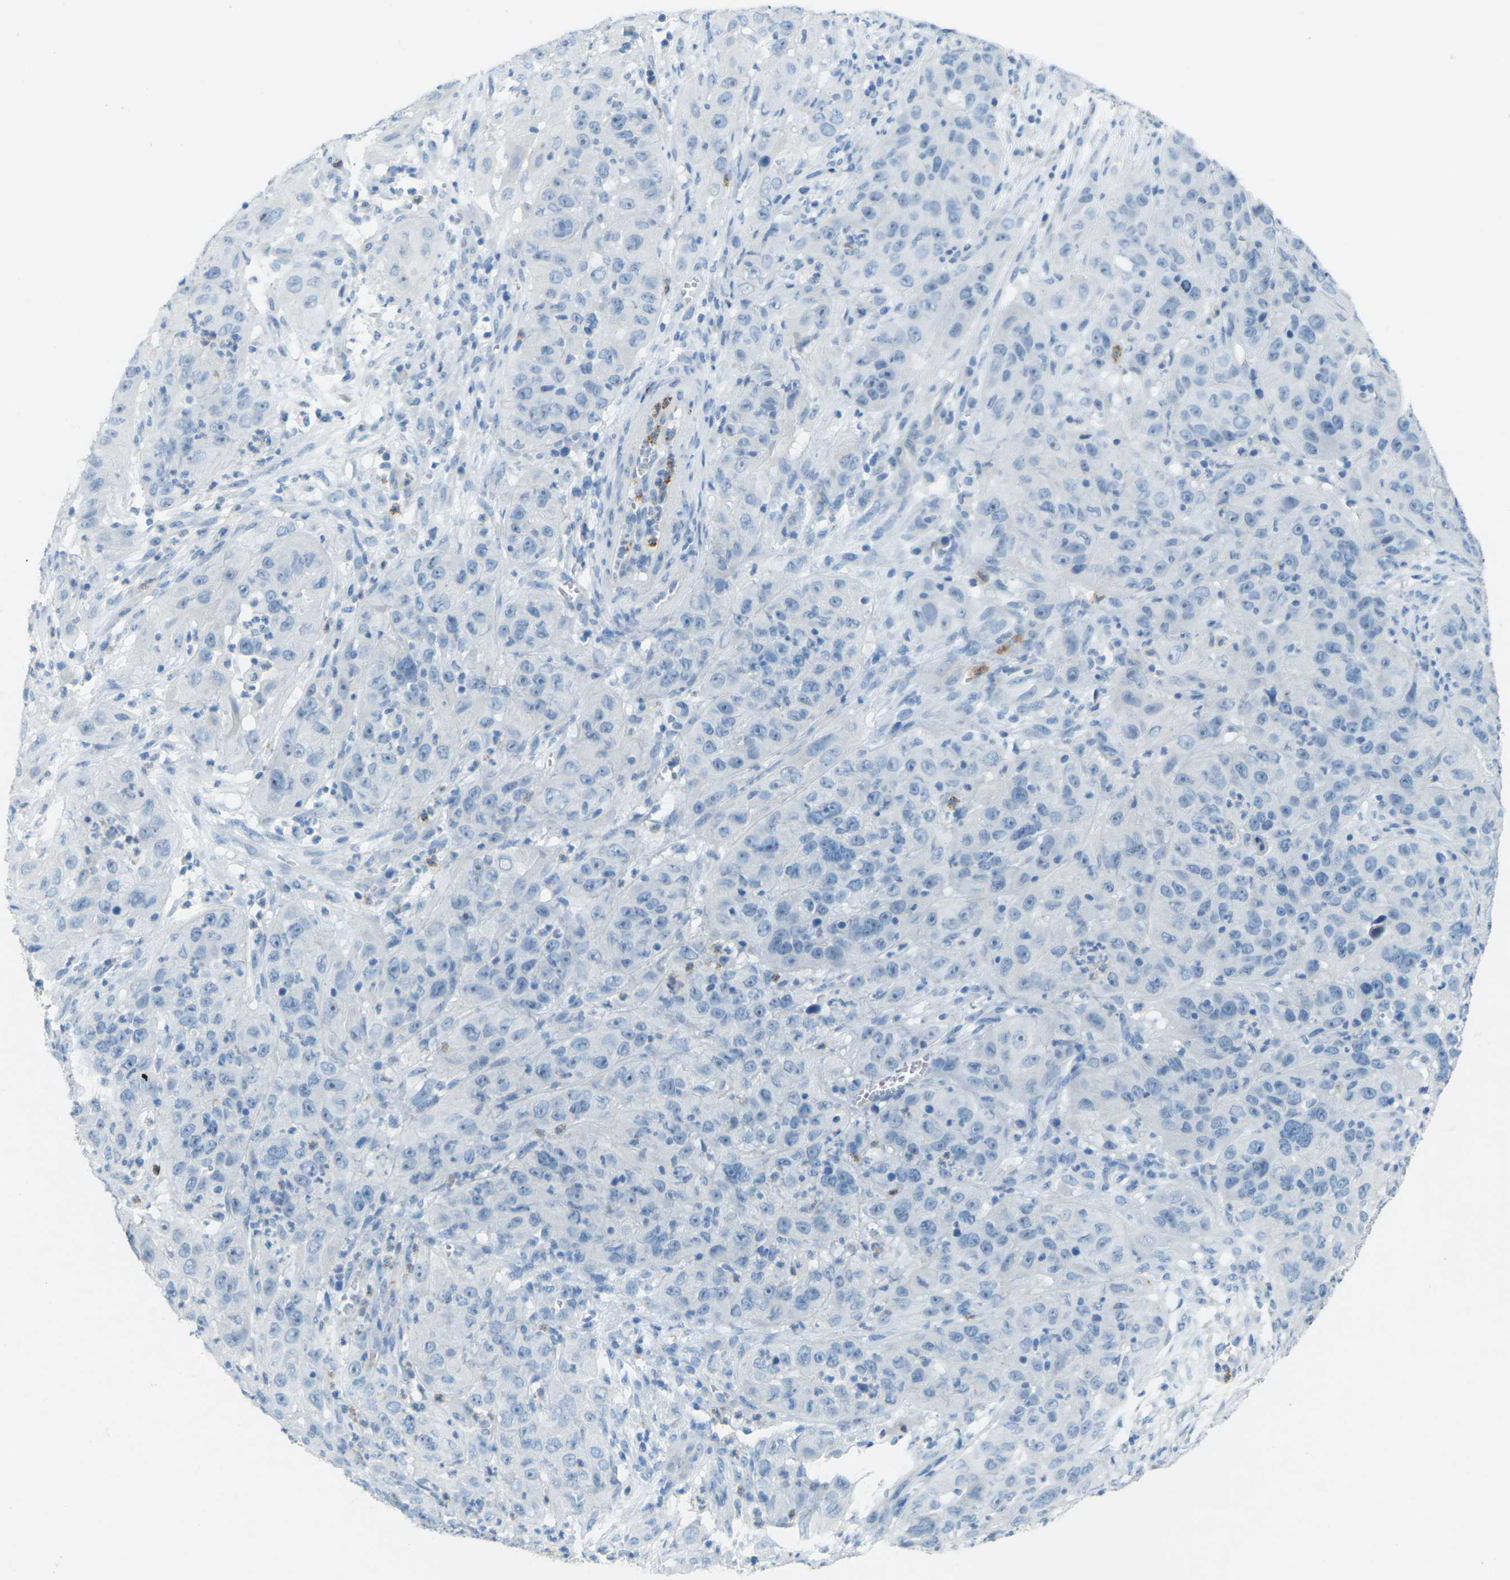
{"staining": {"intensity": "negative", "quantity": "none", "location": "none"}, "tissue": "cervical cancer", "cell_type": "Tumor cells", "image_type": "cancer", "snomed": [{"axis": "morphology", "description": "Squamous cell carcinoma, NOS"}, {"axis": "topography", "description": "Cervix"}], "caption": "Immunohistochemical staining of cervical squamous cell carcinoma shows no significant staining in tumor cells.", "gene": "CDH16", "patient": {"sex": "female", "age": 32}}